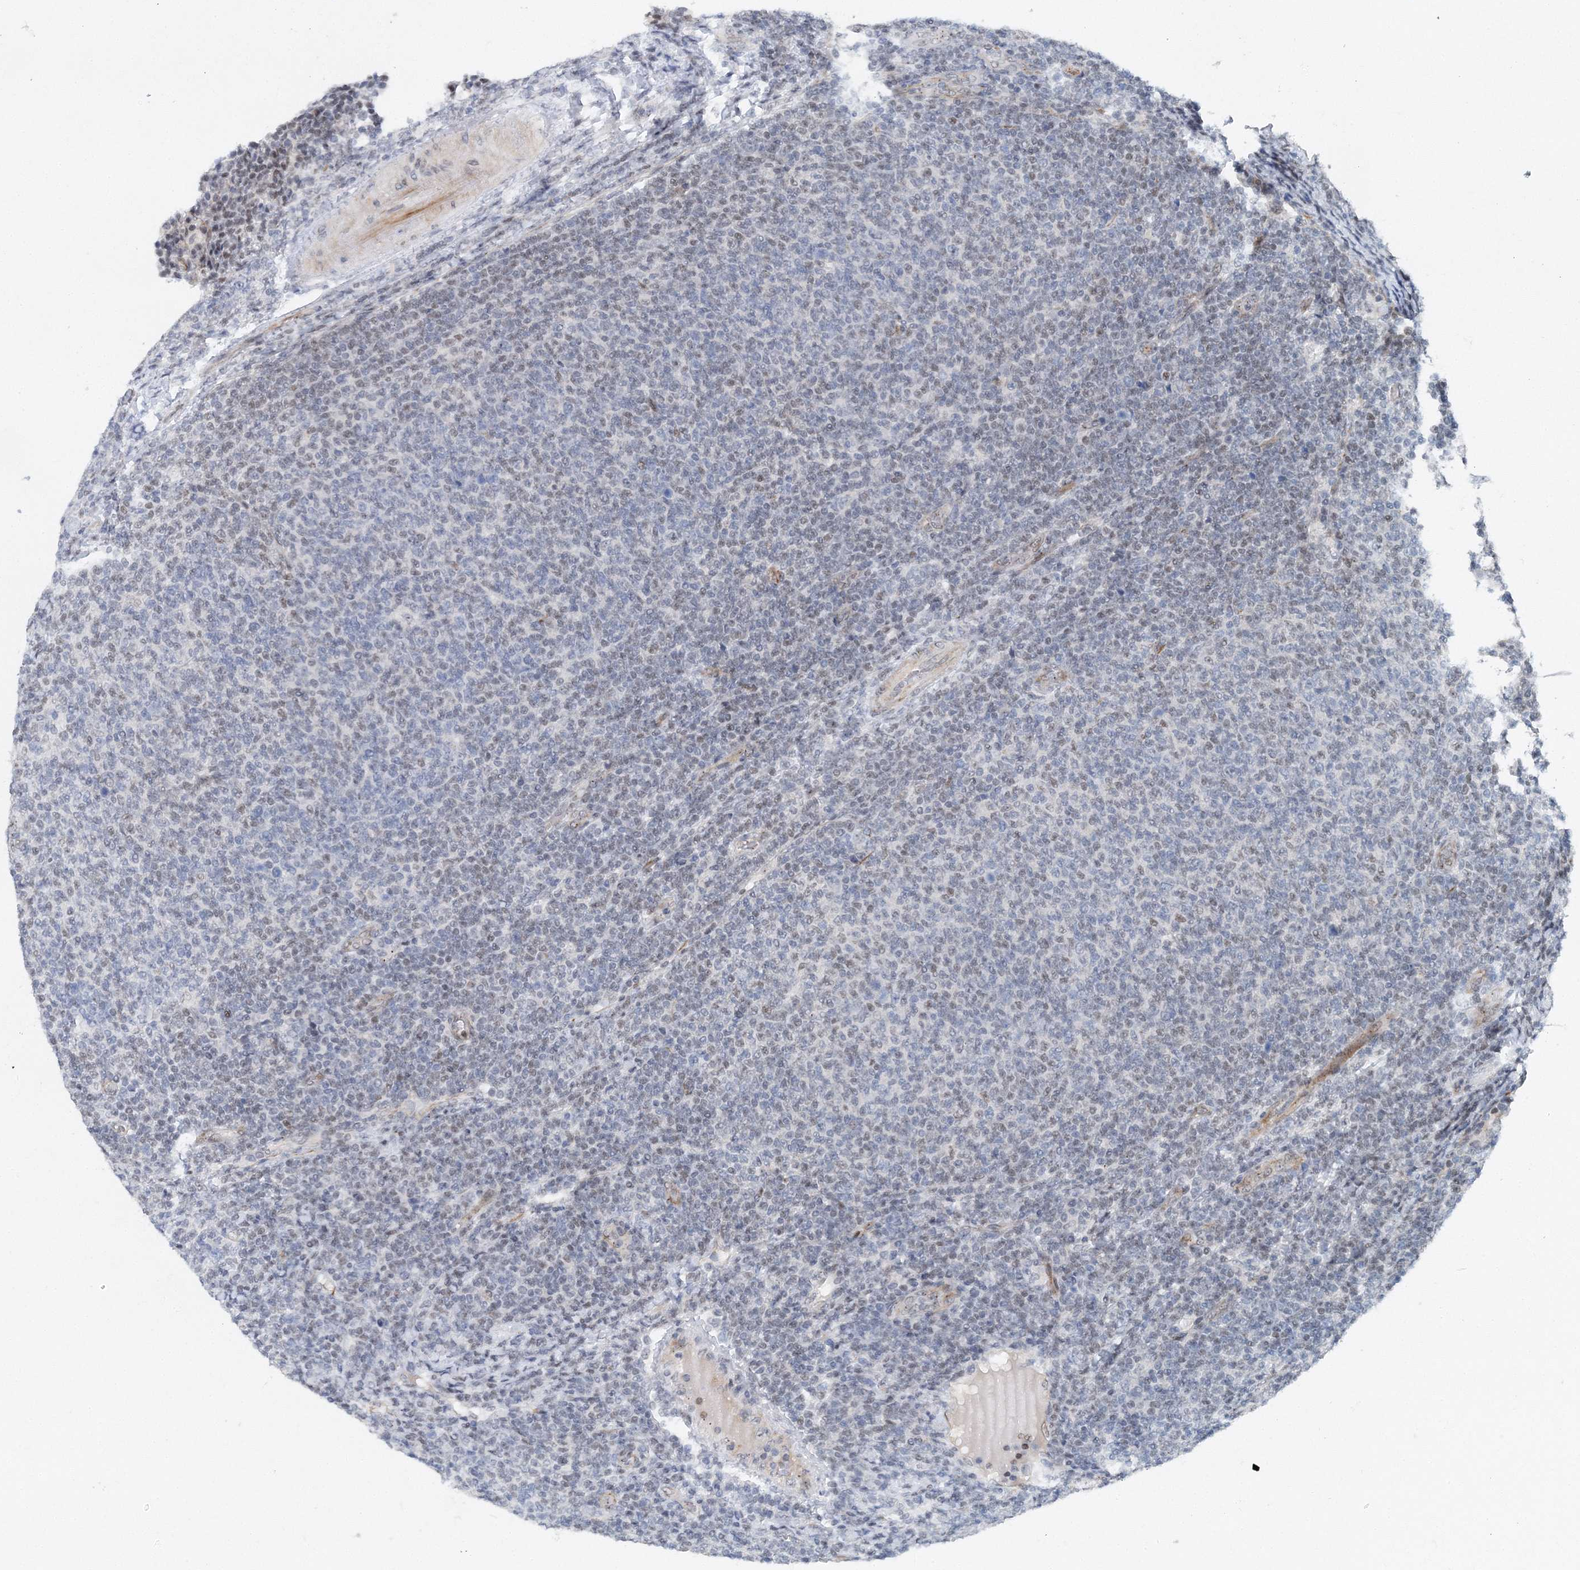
{"staining": {"intensity": "negative", "quantity": "none", "location": "none"}, "tissue": "lymphoma", "cell_type": "Tumor cells", "image_type": "cancer", "snomed": [{"axis": "morphology", "description": "Malignant lymphoma, non-Hodgkin's type, Low grade"}, {"axis": "topography", "description": "Lymph node"}], "caption": "Protein analysis of lymphoma exhibits no significant staining in tumor cells.", "gene": "UIMC1", "patient": {"sex": "male", "age": 66}}